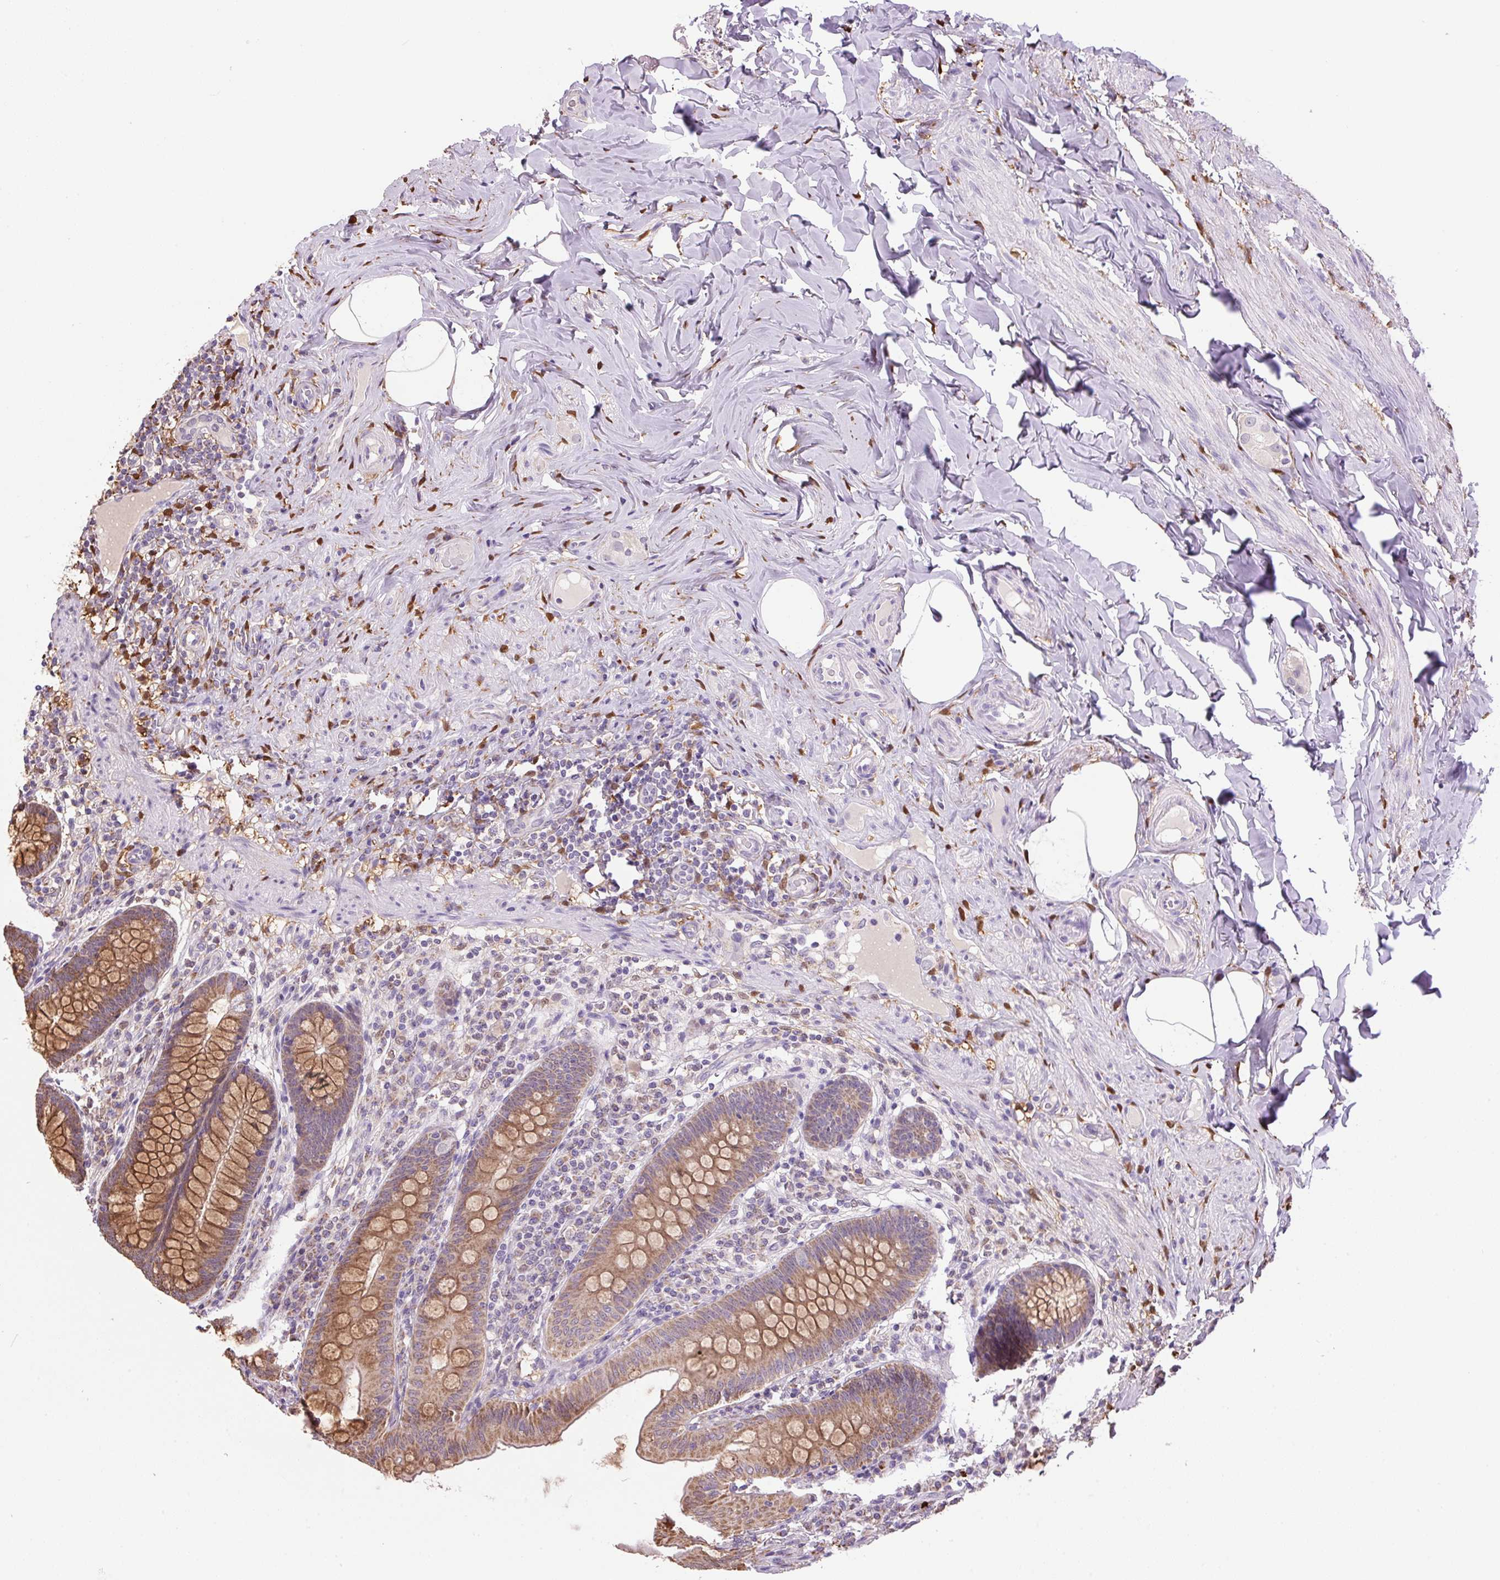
{"staining": {"intensity": "moderate", "quantity": ">75%", "location": "cytoplasmic/membranous"}, "tissue": "appendix", "cell_type": "Glandular cells", "image_type": "normal", "snomed": [{"axis": "morphology", "description": "Normal tissue, NOS"}, {"axis": "topography", "description": "Appendix"}], "caption": "The histopathology image exhibits staining of benign appendix, revealing moderate cytoplasmic/membranous protein positivity (brown color) within glandular cells.", "gene": "SGF29", "patient": {"sex": "male", "age": 71}}